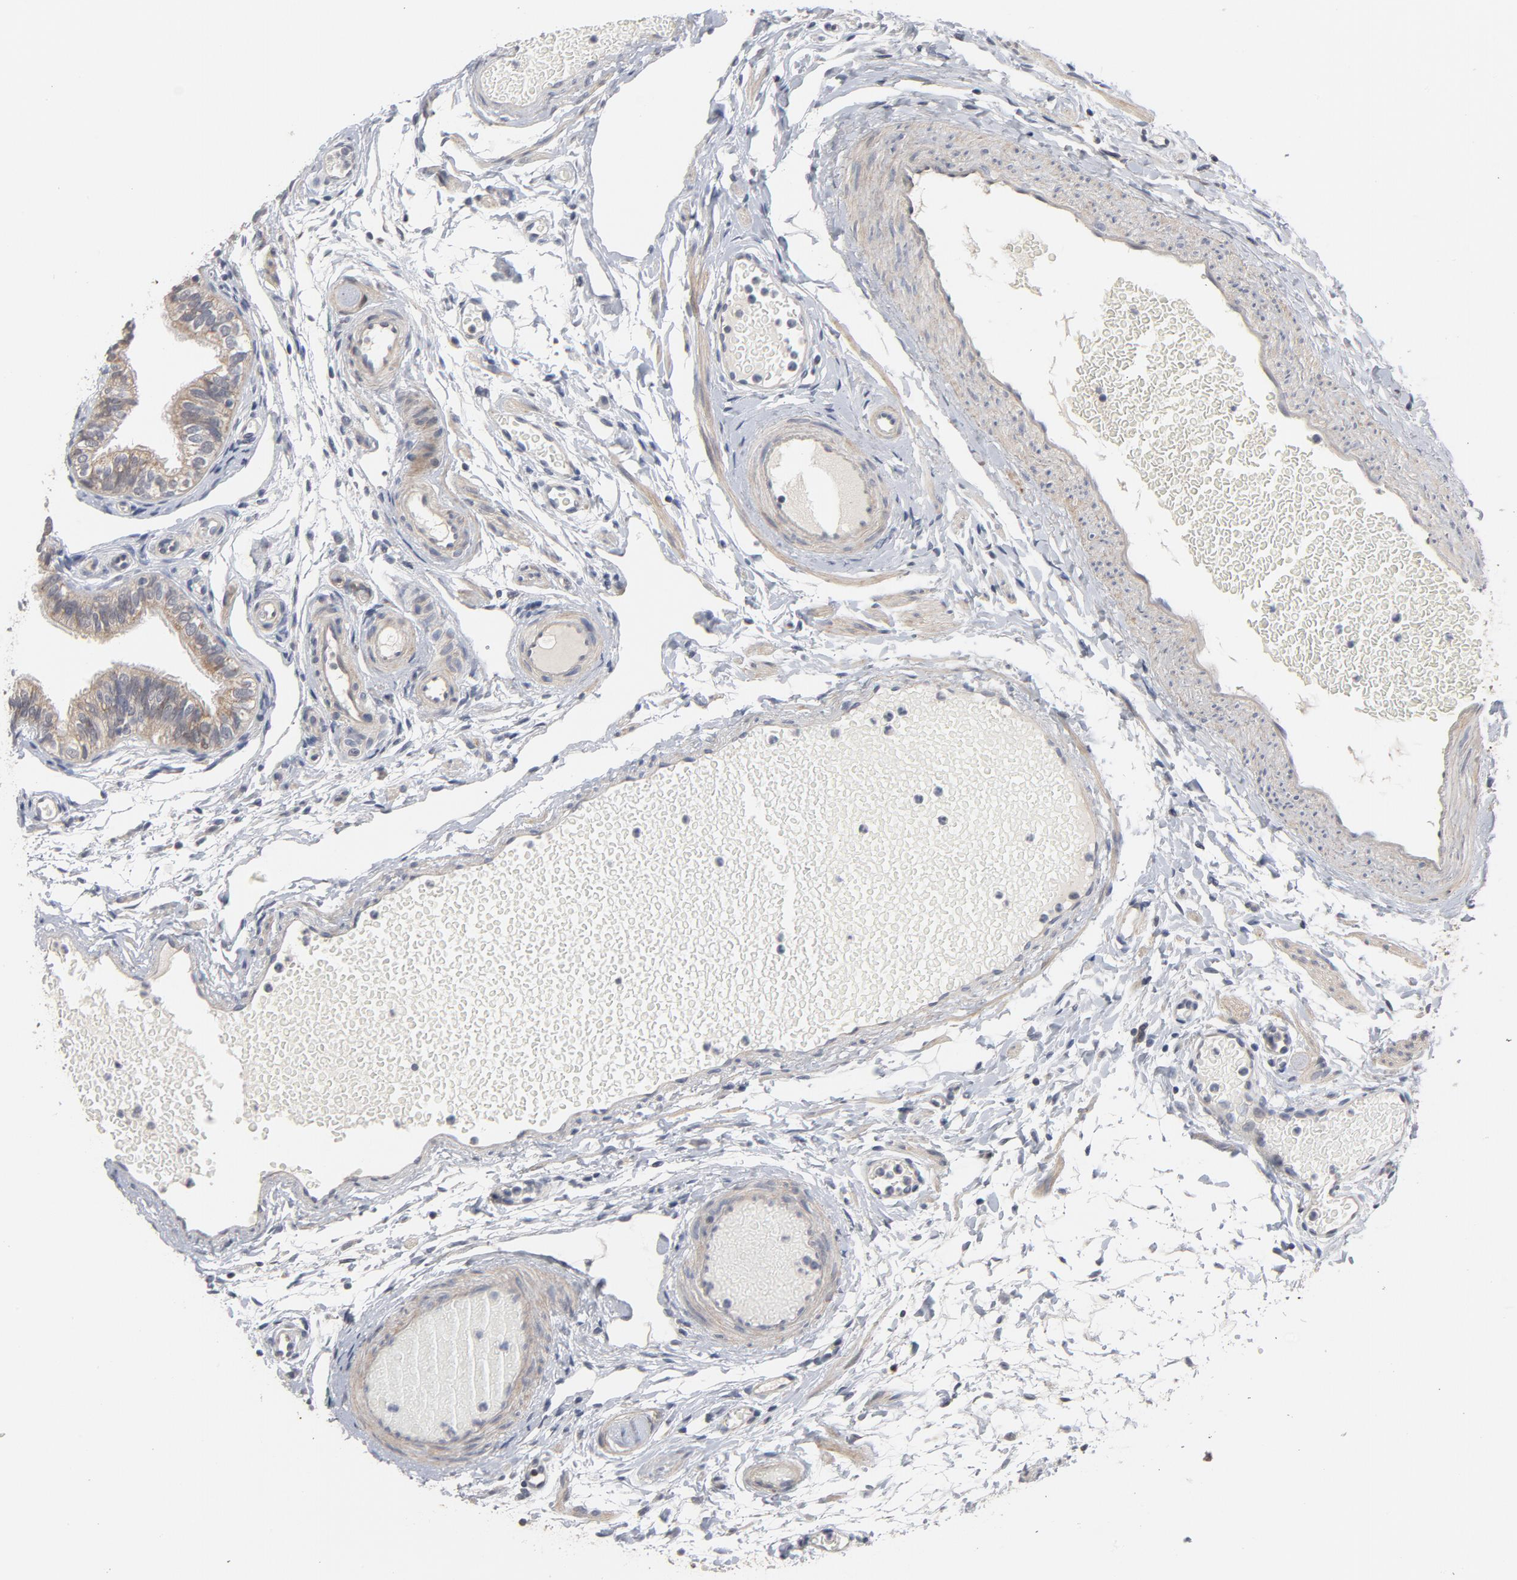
{"staining": {"intensity": "moderate", "quantity": "<25%", "location": "cytoplasmic/membranous,nuclear"}, "tissue": "fallopian tube", "cell_type": "Glandular cells", "image_type": "normal", "snomed": [{"axis": "morphology", "description": "Normal tissue, NOS"}, {"axis": "morphology", "description": "Dermoid, NOS"}, {"axis": "topography", "description": "Fallopian tube"}], "caption": "The photomicrograph exhibits staining of benign fallopian tube, revealing moderate cytoplasmic/membranous,nuclear protein expression (brown color) within glandular cells.", "gene": "PPP1R1B", "patient": {"sex": "female", "age": 33}}